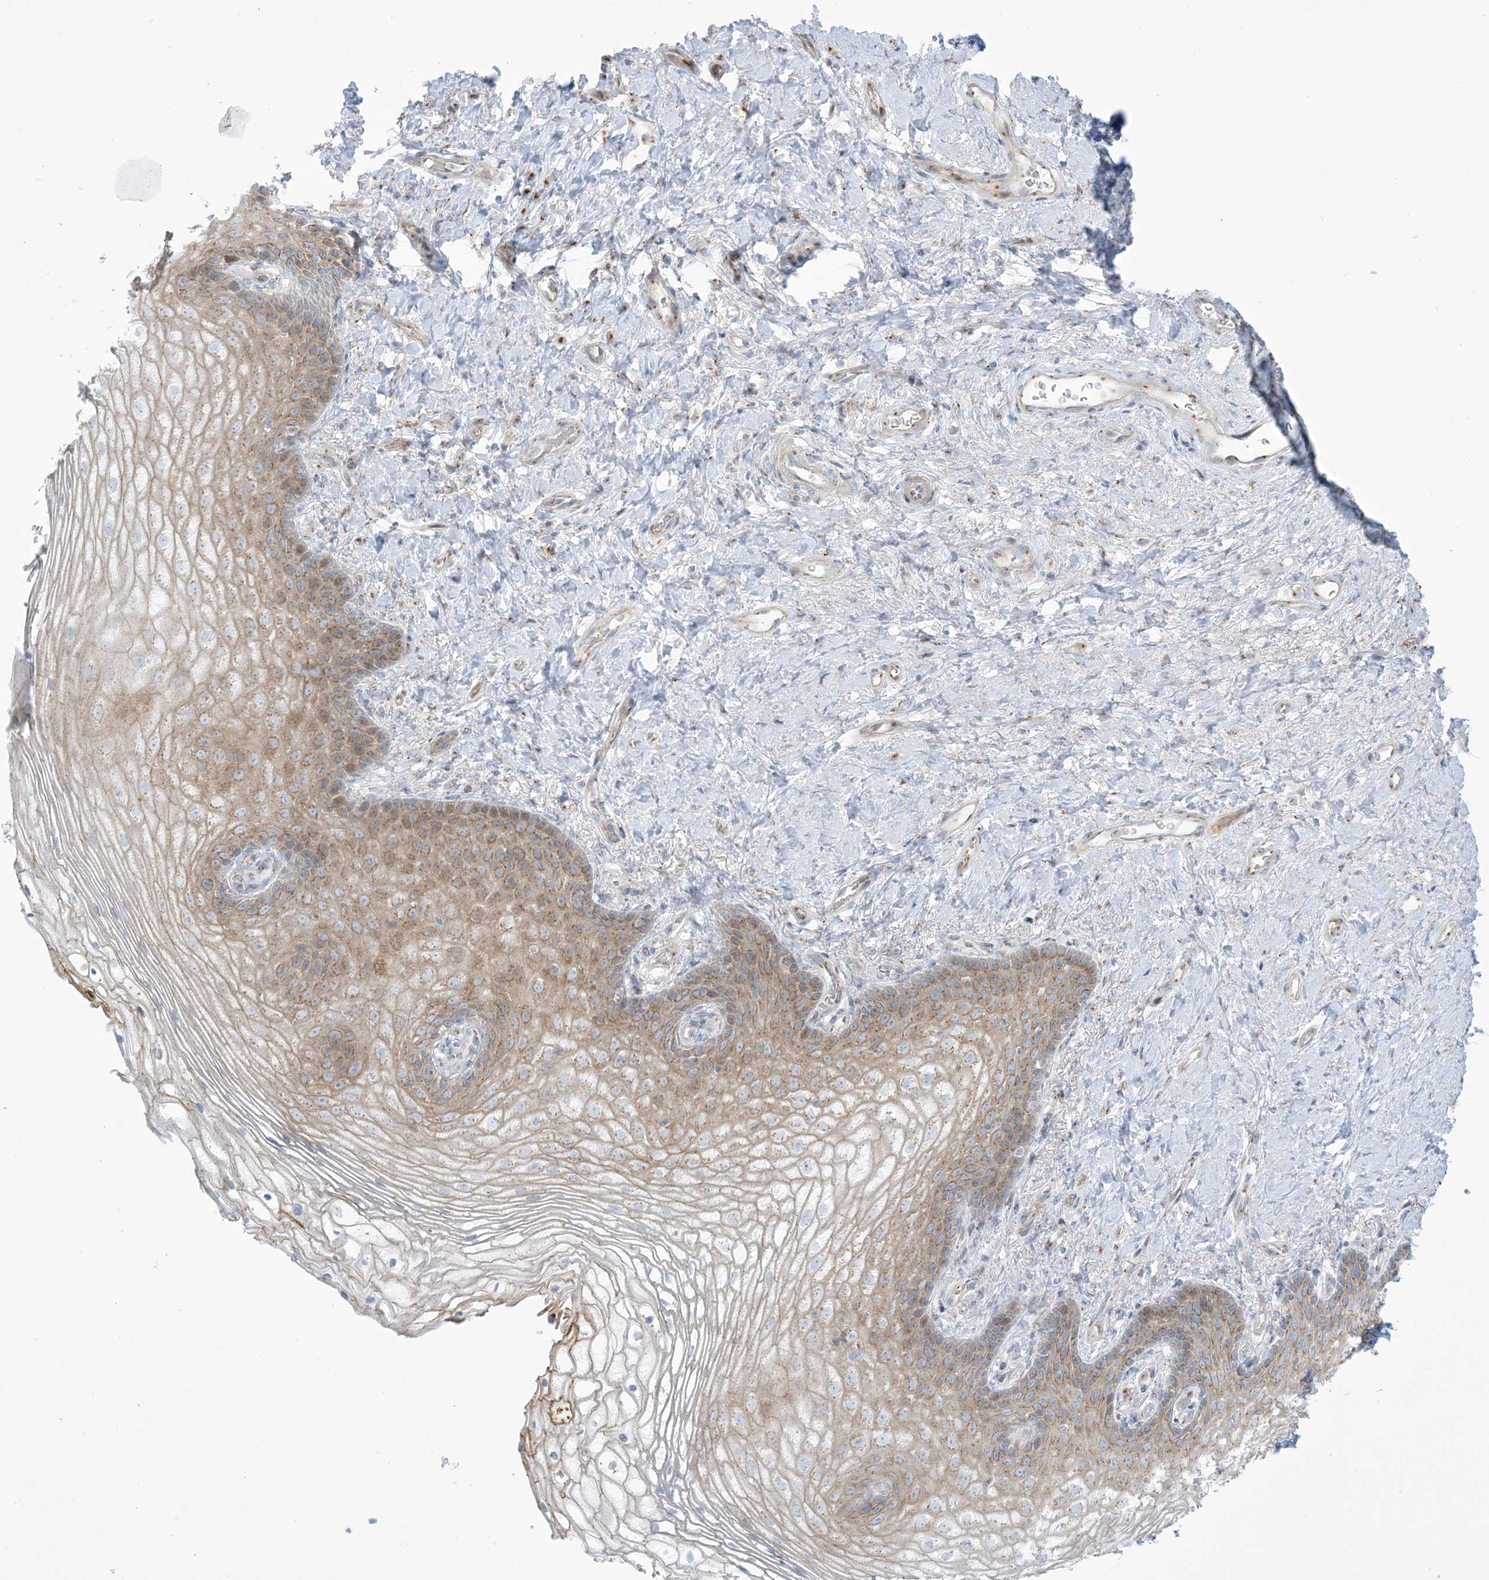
{"staining": {"intensity": "moderate", "quantity": "25%-75%", "location": "cytoplasmic/membranous"}, "tissue": "vagina", "cell_type": "Squamous epithelial cells", "image_type": "normal", "snomed": [{"axis": "morphology", "description": "Normal tissue, NOS"}, {"axis": "topography", "description": "Vagina"}], "caption": "The photomicrograph shows staining of benign vagina, revealing moderate cytoplasmic/membranous protein expression (brown color) within squamous epithelial cells.", "gene": "AFTPH", "patient": {"sex": "female", "age": 60}}